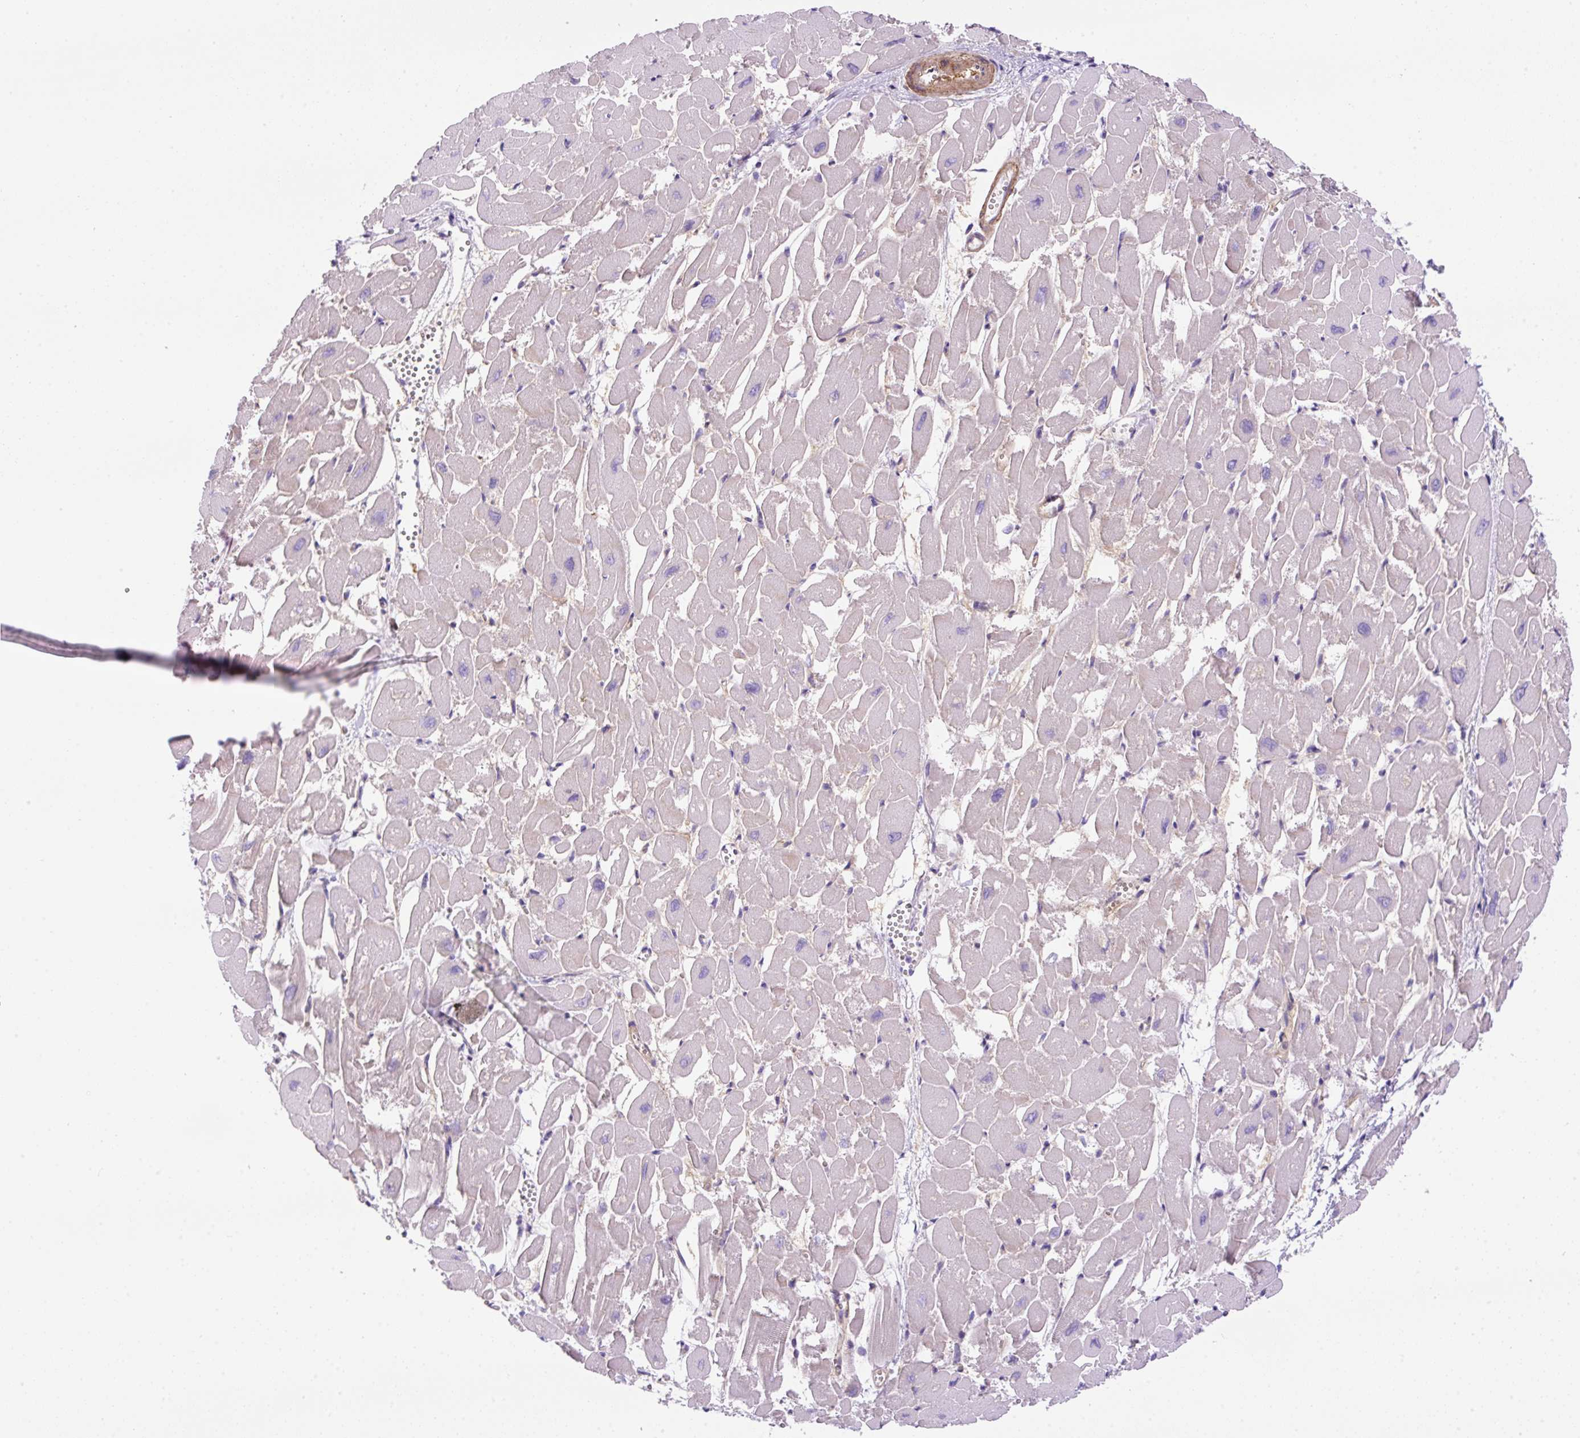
{"staining": {"intensity": "negative", "quantity": "none", "location": "none"}, "tissue": "heart muscle", "cell_type": "Cardiomyocytes", "image_type": "normal", "snomed": [{"axis": "morphology", "description": "Normal tissue, NOS"}, {"axis": "topography", "description": "Heart"}], "caption": "High magnification brightfield microscopy of normal heart muscle stained with DAB (brown) and counterstained with hematoxylin (blue): cardiomyocytes show no significant expression. Brightfield microscopy of IHC stained with DAB (3,3'-diaminobenzidine) (brown) and hematoxylin (blue), captured at high magnification.", "gene": "NPTN", "patient": {"sex": "male", "age": 54}}